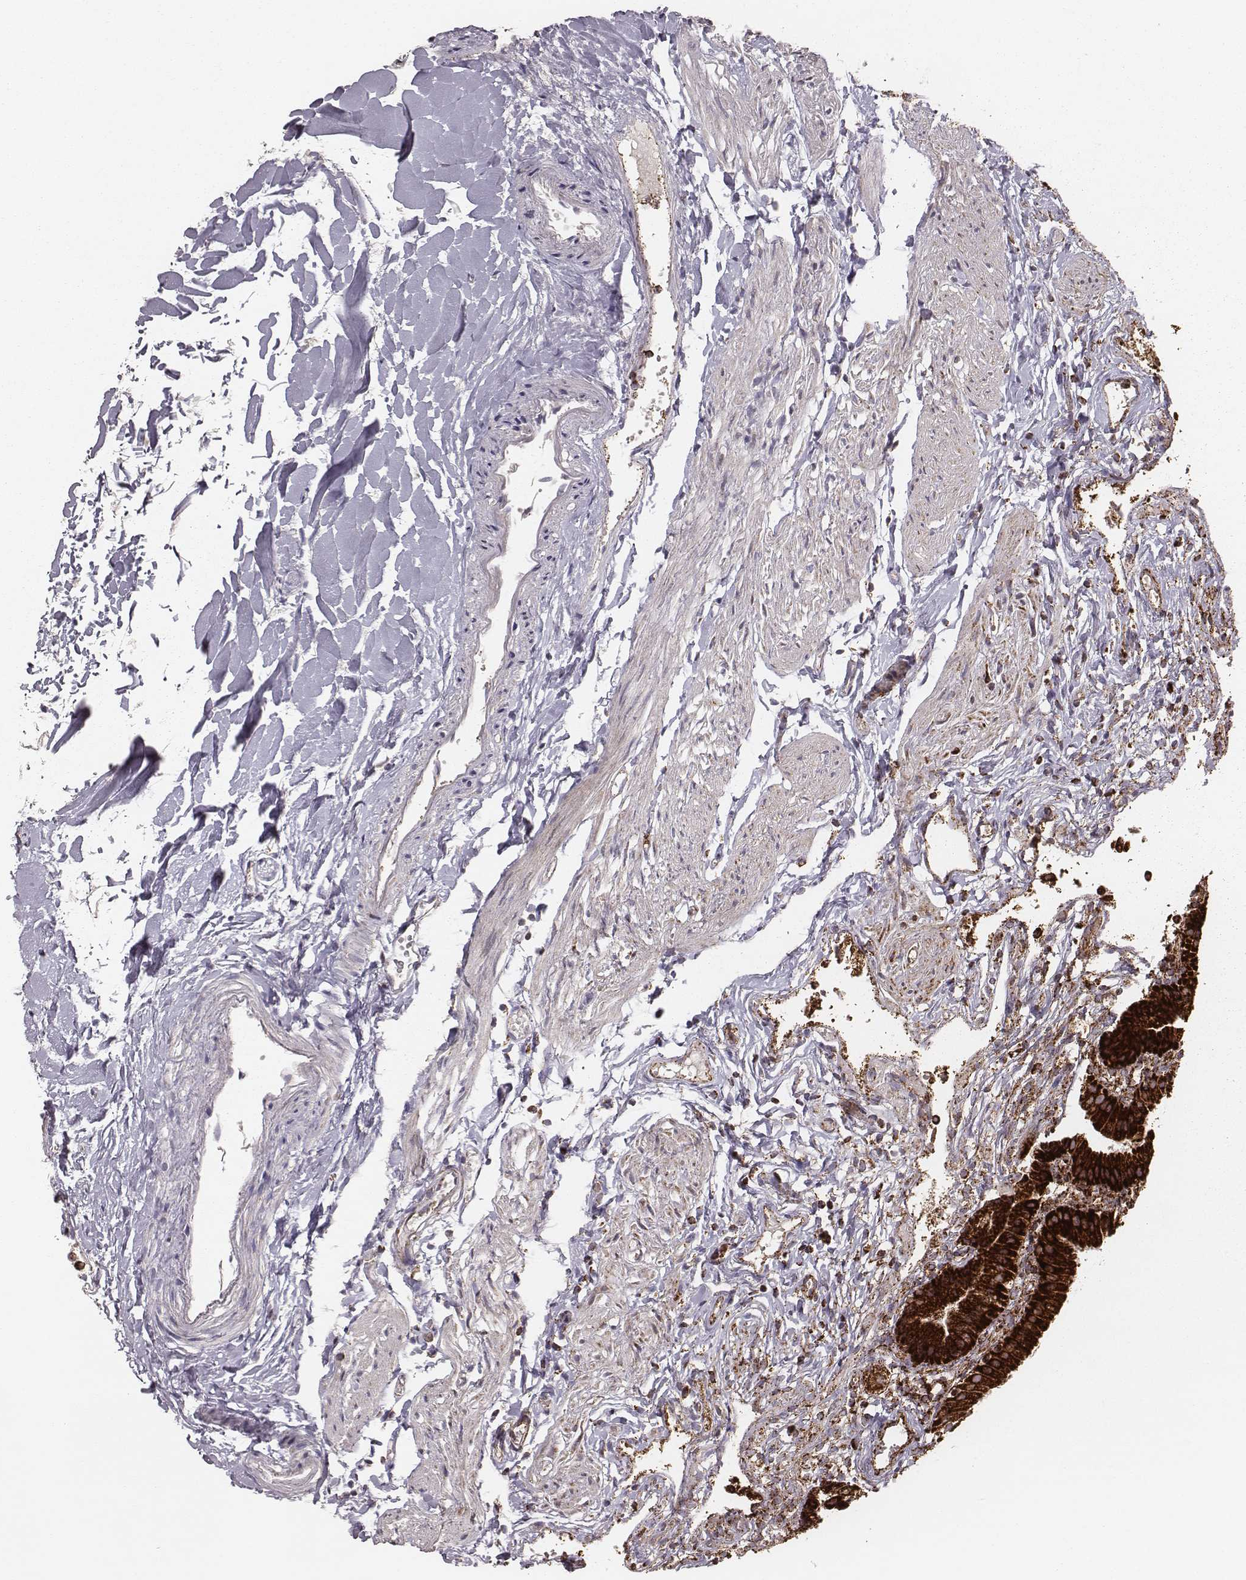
{"staining": {"intensity": "strong", "quantity": ">75%", "location": "cytoplasmic/membranous"}, "tissue": "gallbladder", "cell_type": "Glandular cells", "image_type": "normal", "snomed": [{"axis": "morphology", "description": "Normal tissue, NOS"}, {"axis": "topography", "description": "Gallbladder"}], "caption": "Benign gallbladder exhibits strong cytoplasmic/membranous positivity in approximately >75% of glandular cells The staining was performed using DAB to visualize the protein expression in brown, while the nuclei were stained in blue with hematoxylin (Magnification: 20x)..", "gene": "TUFM", "patient": {"sex": "female", "age": 47}}